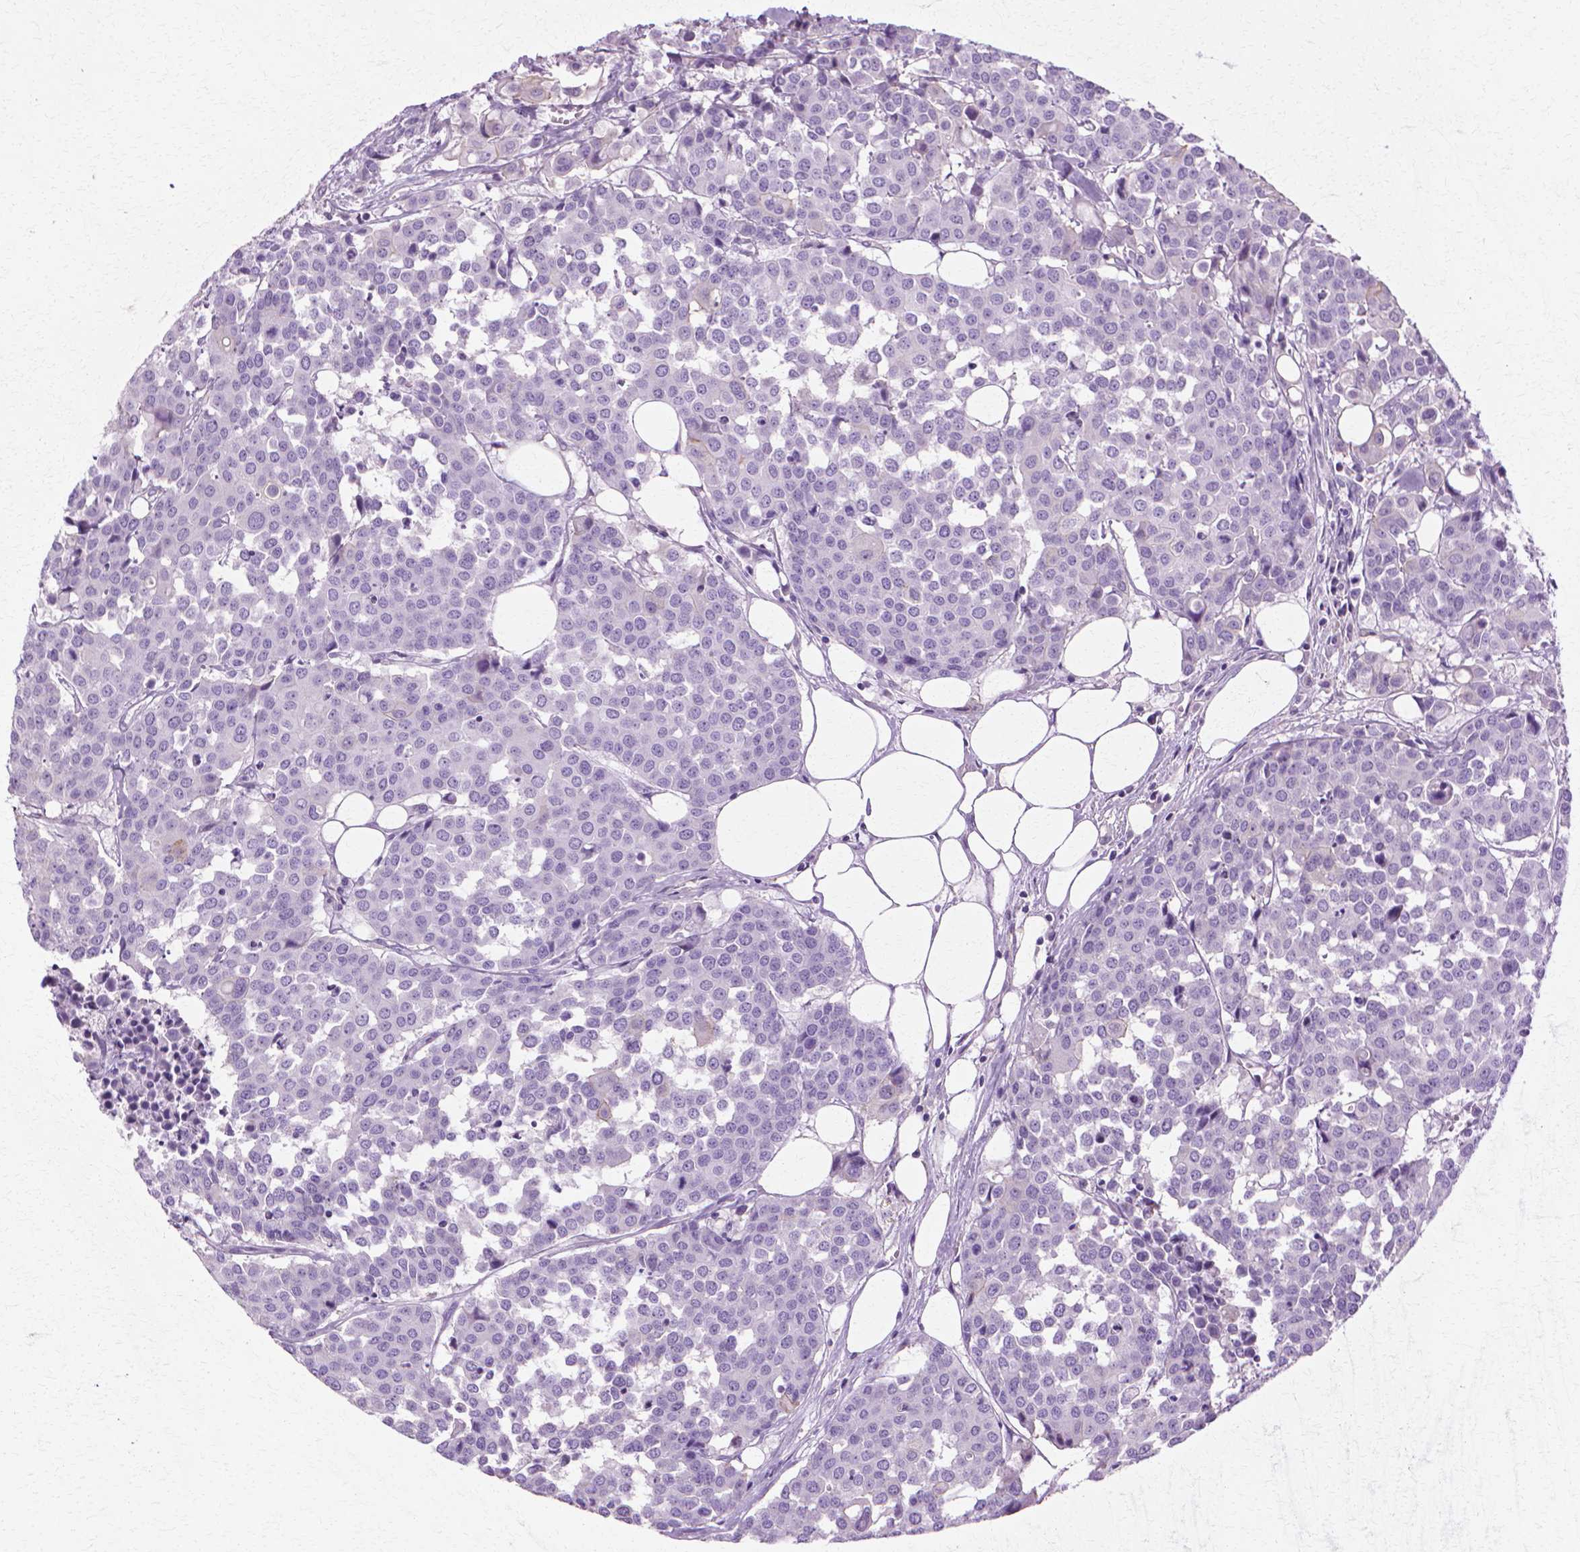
{"staining": {"intensity": "negative", "quantity": "none", "location": "none"}, "tissue": "carcinoid", "cell_type": "Tumor cells", "image_type": "cancer", "snomed": [{"axis": "morphology", "description": "Carcinoid, malignant, NOS"}, {"axis": "topography", "description": "Colon"}], "caption": "The photomicrograph demonstrates no significant positivity in tumor cells of carcinoid.", "gene": "CFAP157", "patient": {"sex": "male", "age": 81}}